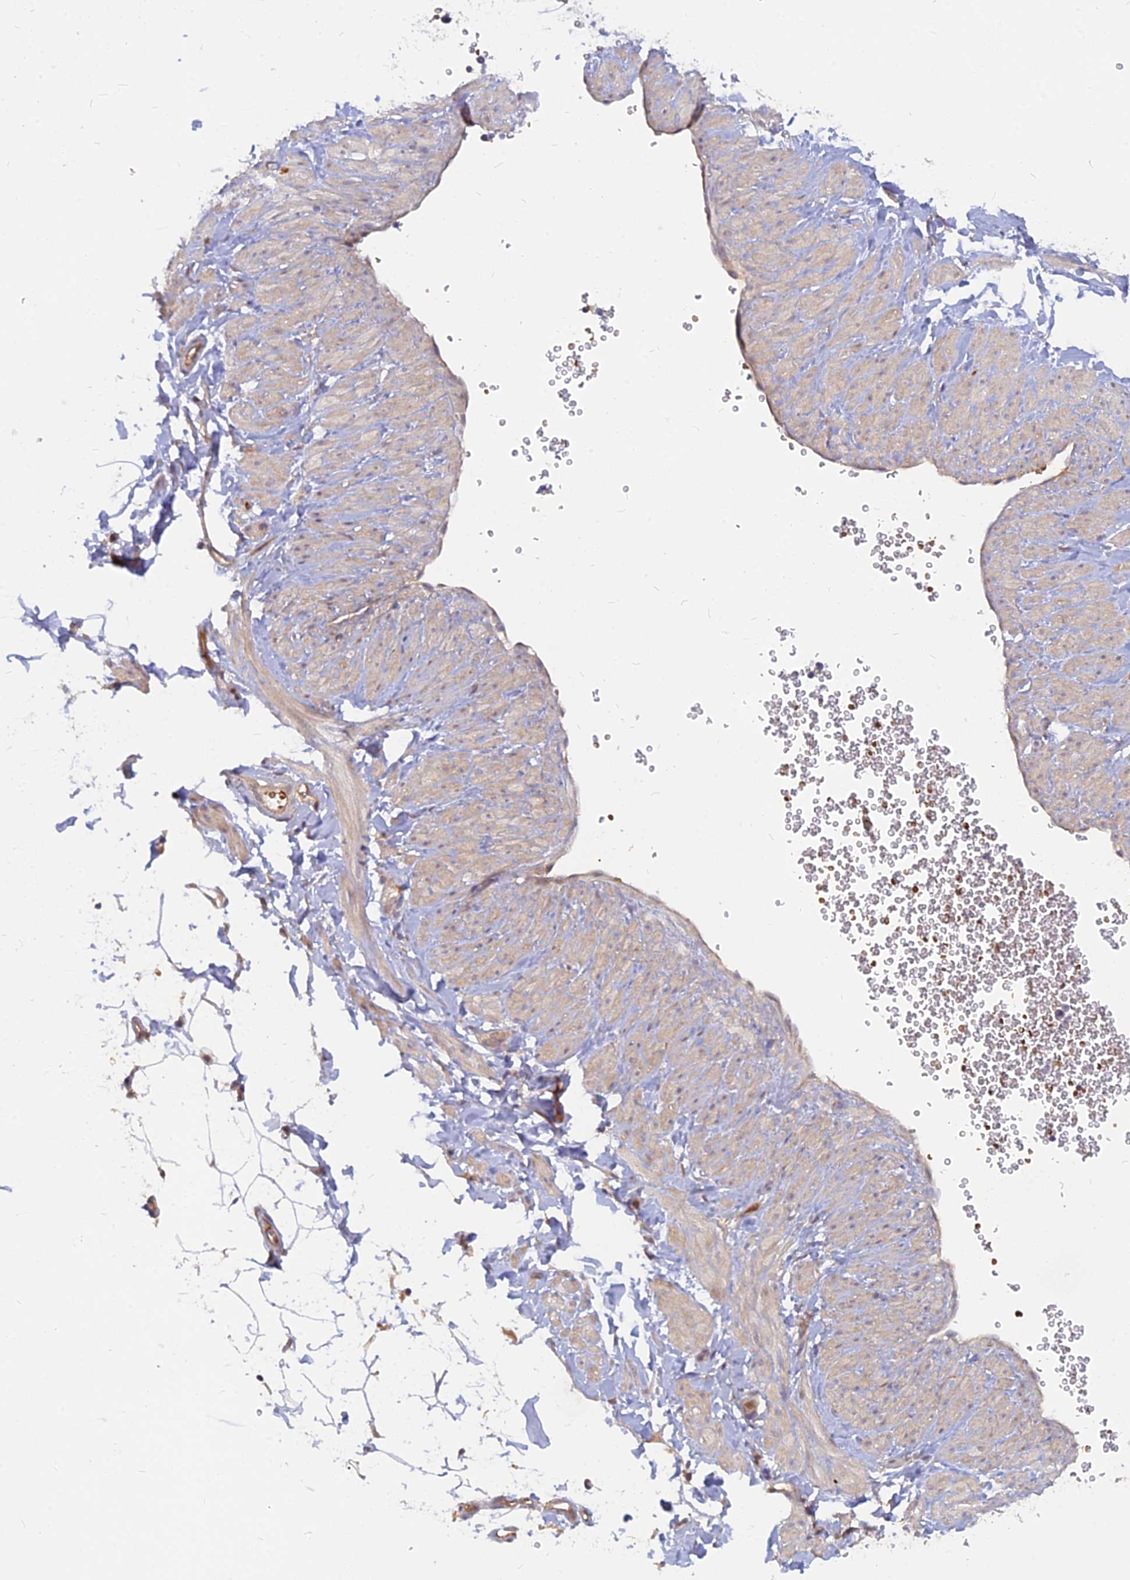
{"staining": {"intensity": "negative", "quantity": "none", "location": "none"}, "tissue": "adipose tissue", "cell_type": "Adipocytes", "image_type": "normal", "snomed": [{"axis": "morphology", "description": "Normal tissue, NOS"}, {"axis": "topography", "description": "Soft tissue"}, {"axis": "topography", "description": "Adipose tissue"}, {"axis": "topography", "description": "Vascular tissue"}, {"axis": "topography", "description": "Peripheral nerve tissue"}], "caption": "IHC image of unremarkable adipose tissue stained for a protein (brown), which reveals no positivity in adipocytes.", "gene": "ARL2BP", "patient": {"sex": "male", "age": 74}}